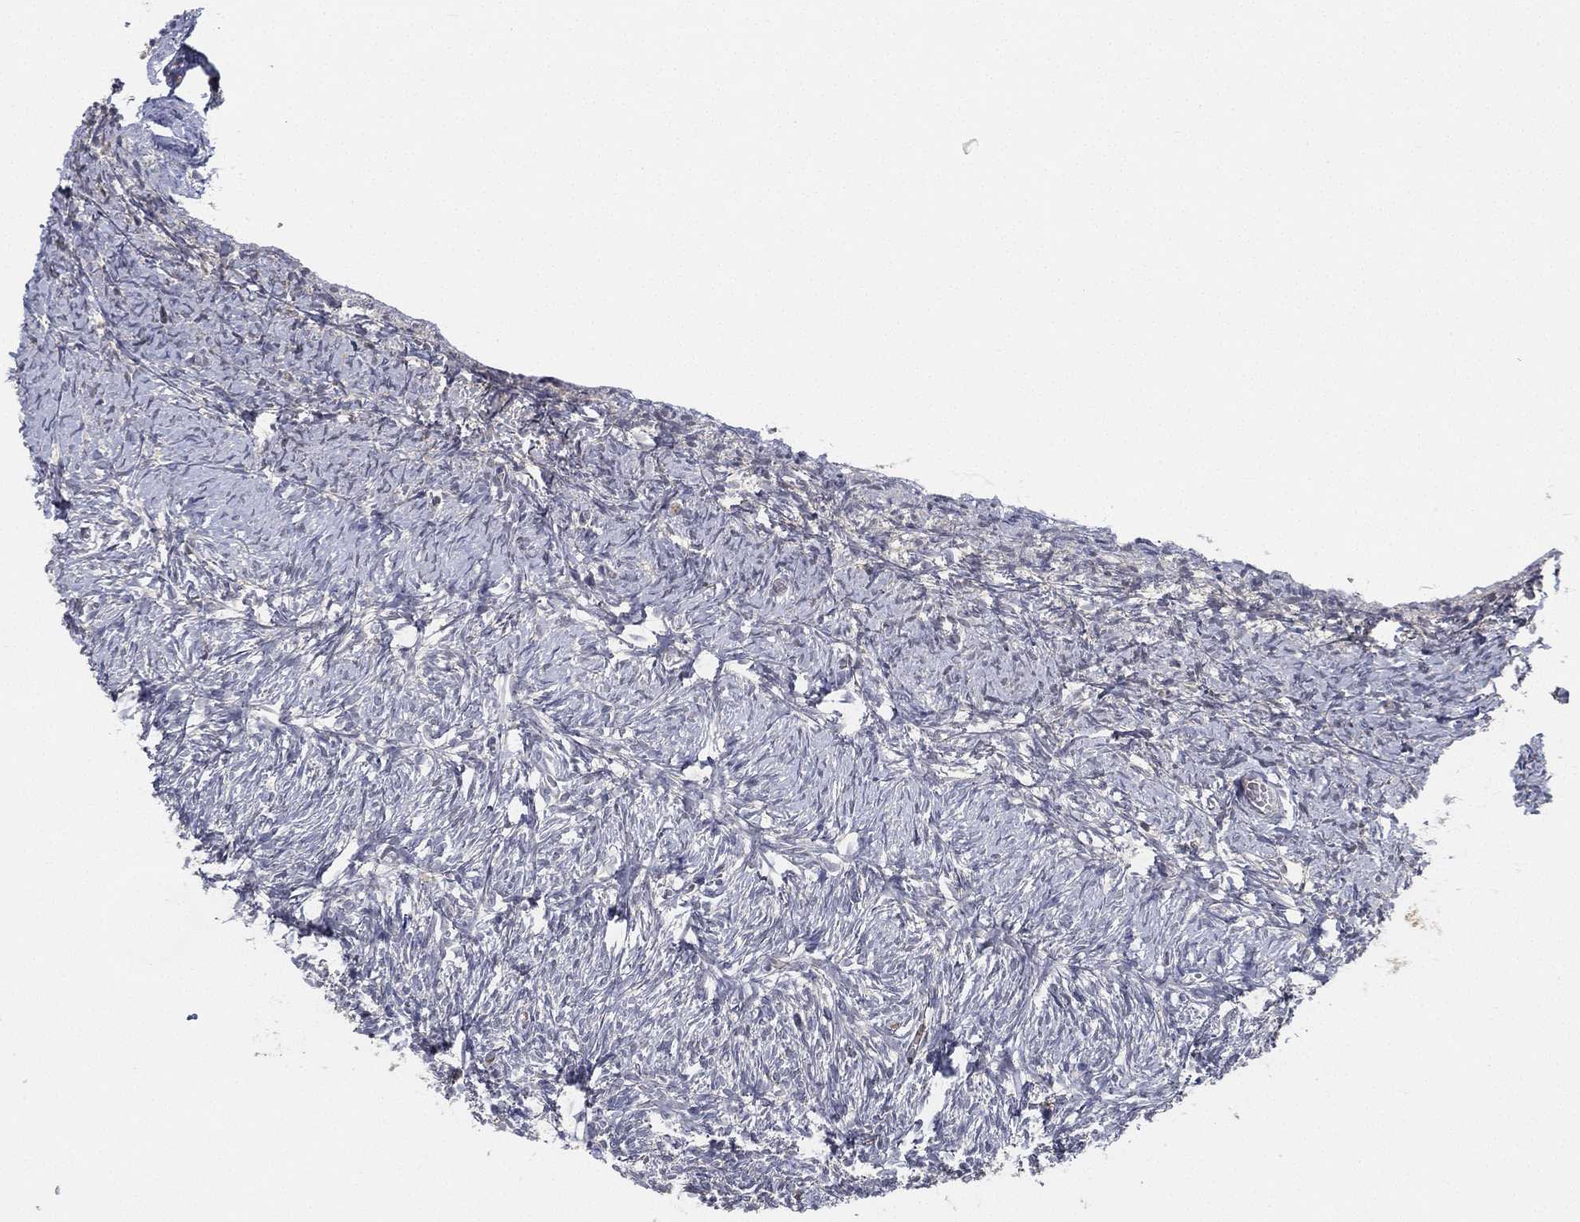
{"staining": {"intensity": "negative", "quantity": "none", "location": "none"}, "tissue": "ovary", "cell_type": "Follicle cells", "image_type": "normal", "snomed": [{"axis": "morphology", "description": "Normal tissue, NOS"}, {"axis": "topography", "description": "Ovary"}], "caption": "This is an immunohistochemistry photomicrograph of benign ovary. There is no staining in follicle cells.", "gene": "CFAP251", "patient": {"sex": "female", "age": 43}}